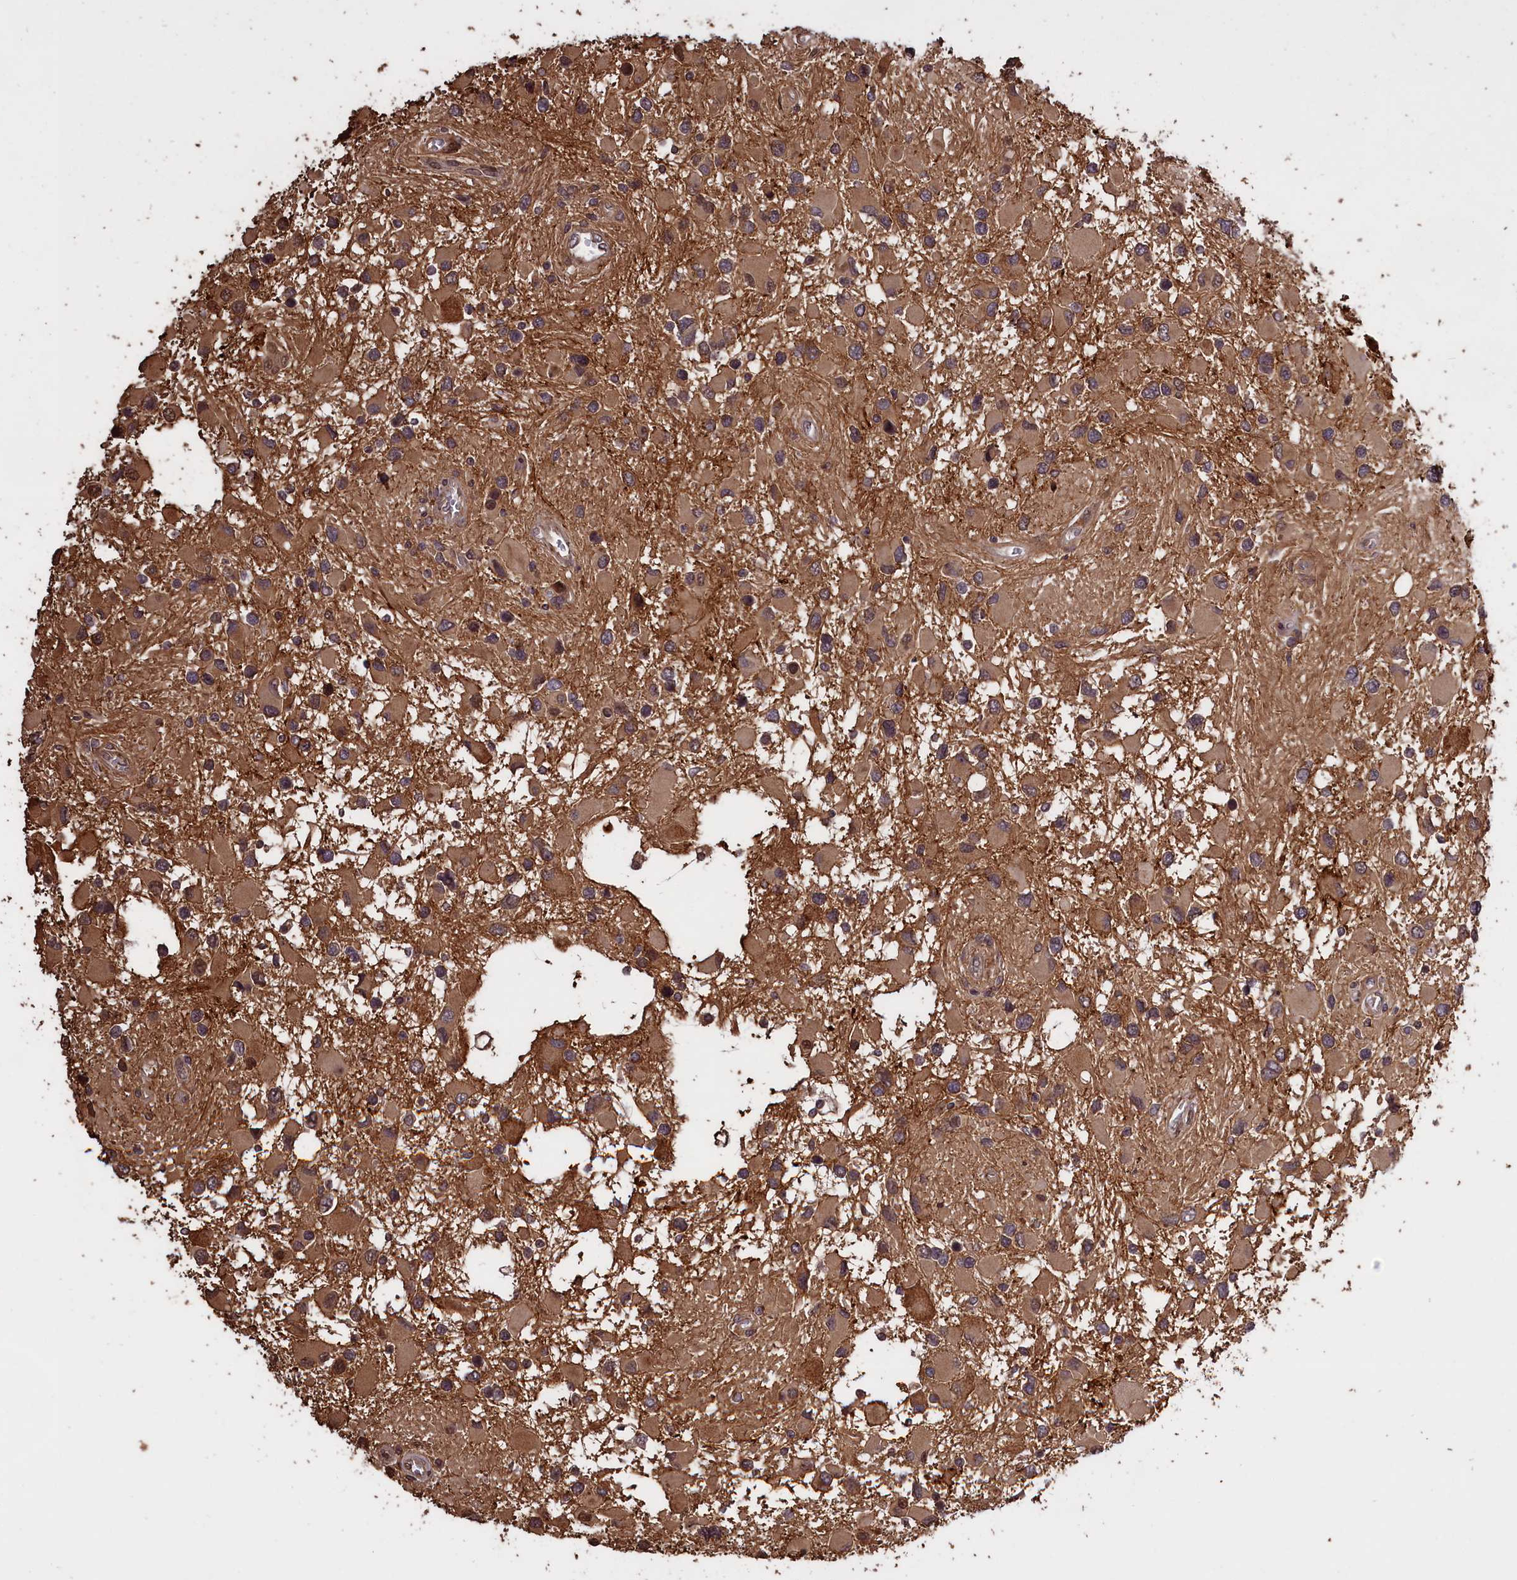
{"staining": {"intensity": "moderate", "quantity": ">75%", "location": "cytoplasmic/membranous"}, "tissue": "glioma", "cell_type": "Tumor cells", "image_type": "cancer", "snomed": [{"axis": "morphology", "description": "Glioma, malignant, High grade"}, {"axis": "topography", "description": "Brain"}], "caption": "Approximately >75% of tumor cells in human glioma display moderate cytoplasmic/membranous protein staining as visualized by brown immunohistochemical staining.", "gene": "DENND1B", "patient": {"sex": "male", "age": 53}}